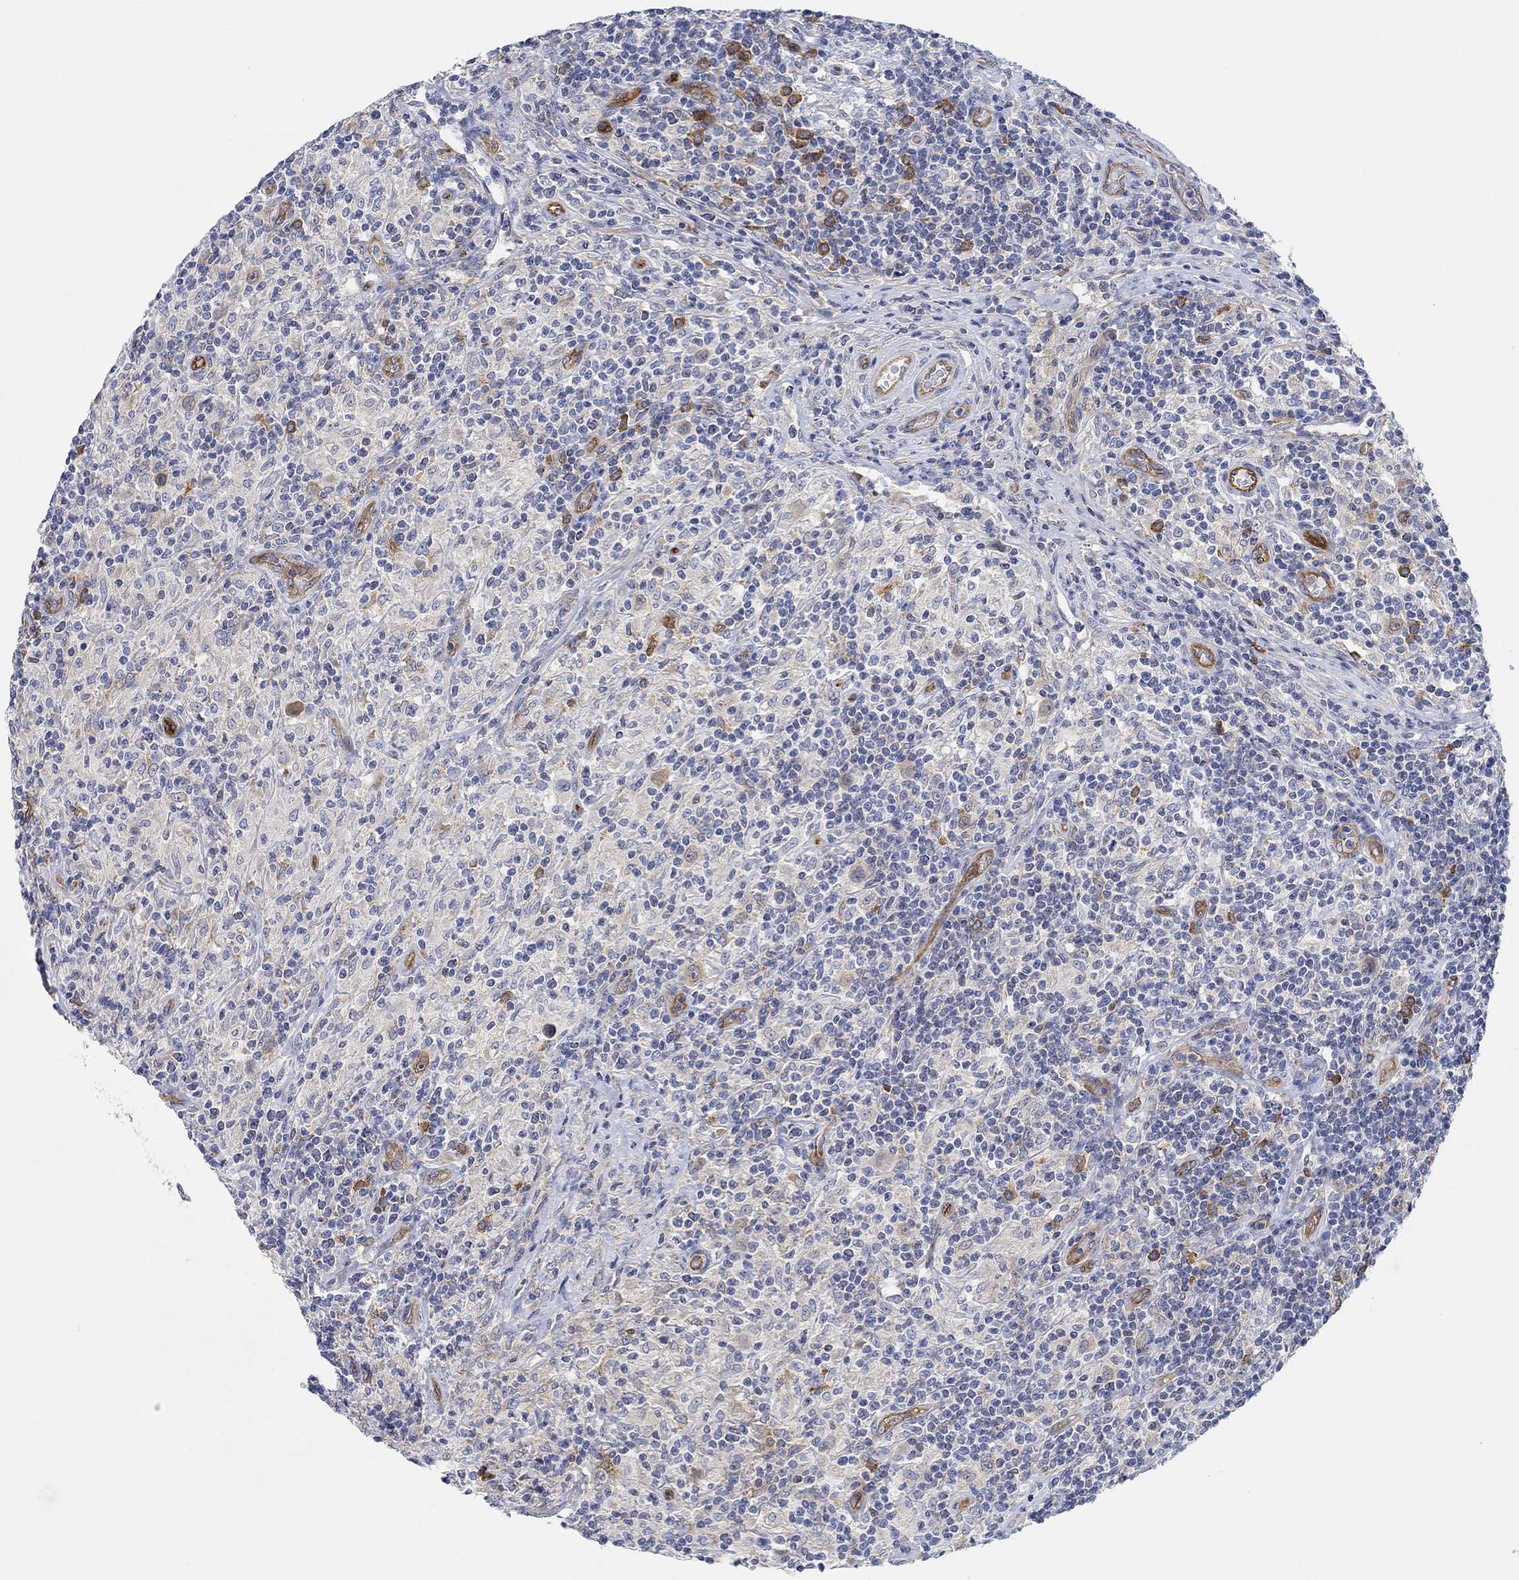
{"staining": {"intensity": "negative", "quantity": "none", "location": "none"}, "tissue": "lymphoma", "cell_type": "Tumor cells", "image_type": "cancer", "snomed": [{"axis": "morphology", "description": "Hodgkin's disease, NOS"}, {"axis": "topography", "description": "Lymph node"}], "caption": "There is no significant expression in tumor cells of Hodgkin's disease.", "gene": "RGS1", "patient": {"sex": "male", "age": 70}}